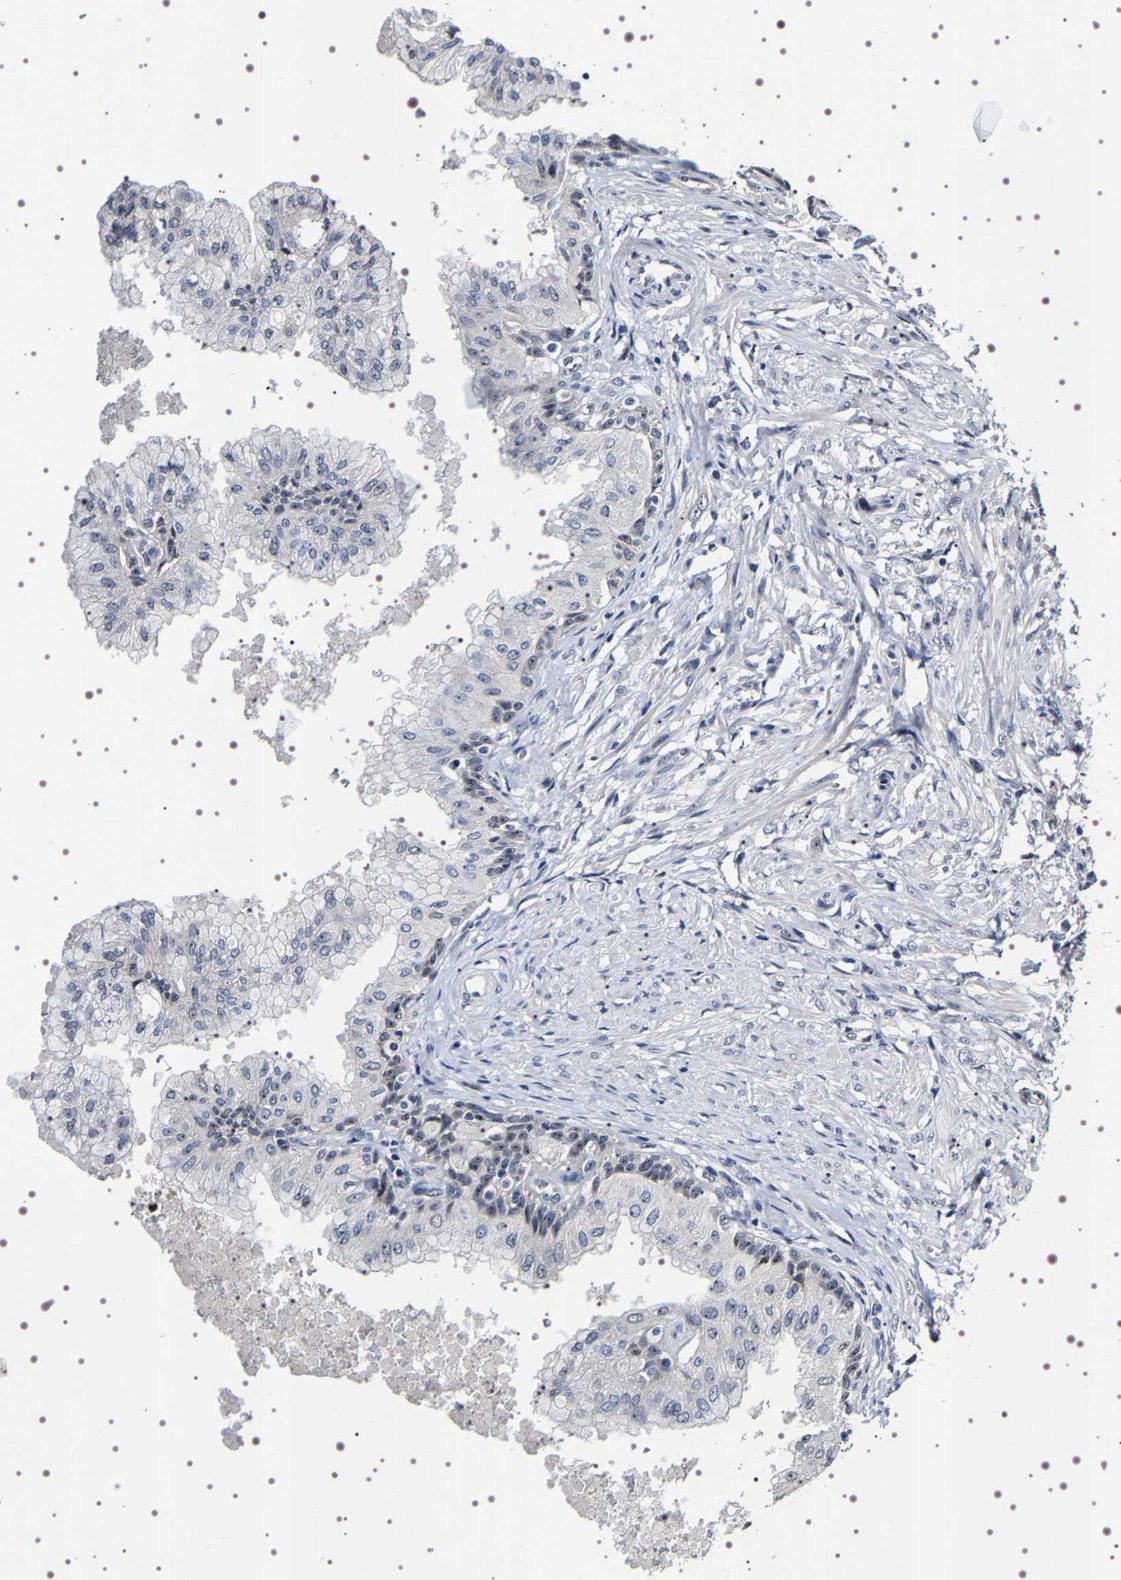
{"staining": {"intensity": "weak", "quantity": "<25%", "location": "nuclear"}, "tissue": "prostate", "cell_type": "Glandular cells", "image_type": "normal", "snomed": [{"axis": "morphology", "description": "Normal tissue, NOS"}, {"axis": "topography", "description": "Prostate"}, {"axis": "topography", "description": "Seminal veicle"}], "caption": "Glandular cells are negative for brown protein staining in normal prostate. (DAB immunohistochemistry, high magnification).", "gene": "GNL3", "patient": {"sex": "male", "age": 60}}